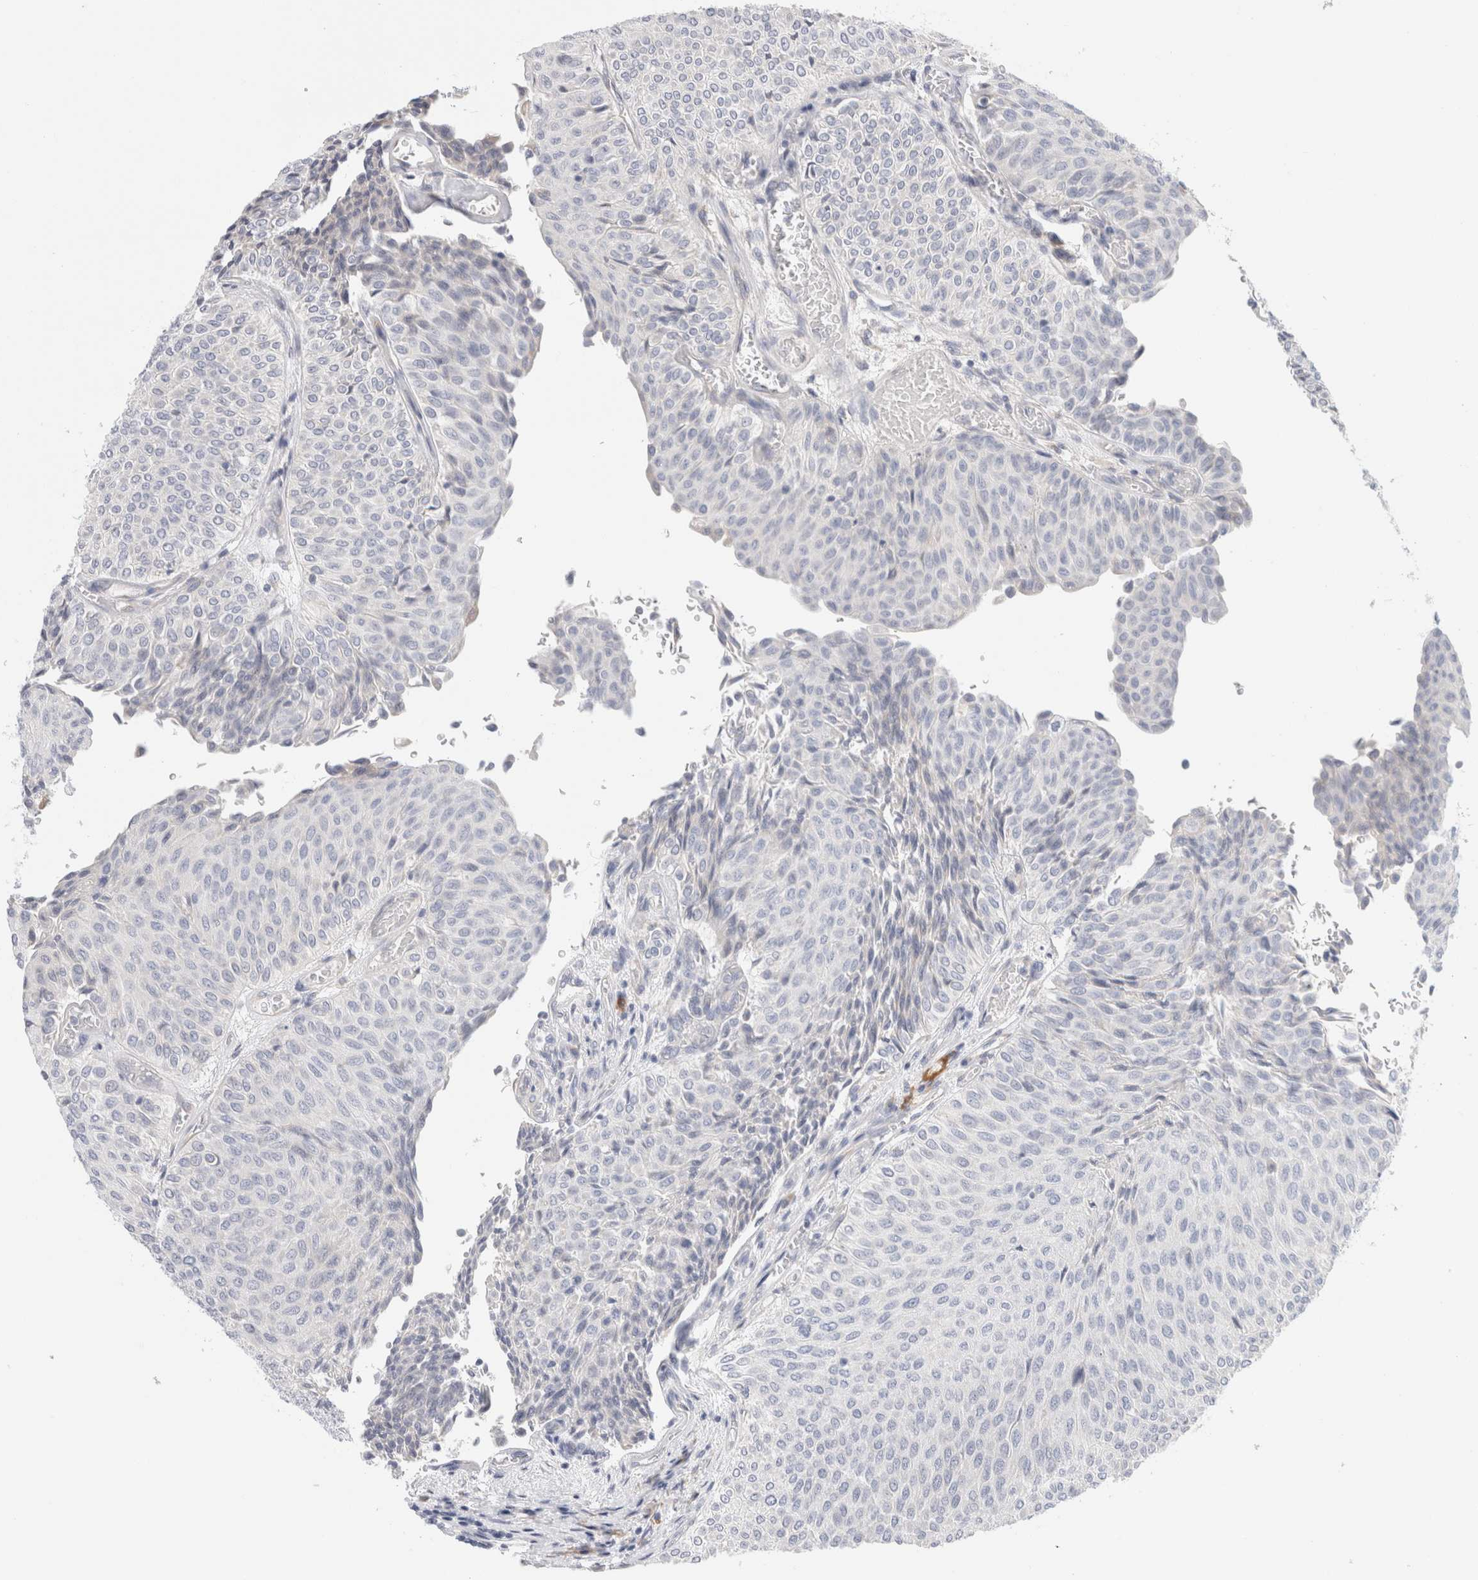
{"staining": {"intensity": "negative", "quantity": "none", "location": "none"}, "tissue": "urothelial cancer", "cell_type": "Tumor cells", "image_type": "cancer", "snomed": [{"axis": "morphology", "description": "Urothelial carcinoma, Low grade"}, {"axis": "topography", "description": "Urinary bladder"}], "caption": "Immunohistochemistry of human urothelial cancer displays no positivity in tumor cells. (DAB IHC visualized using brightfield microscopy, high magnification).", "gene": "CSK", "patient": {"sex": "male", "age": 78}}